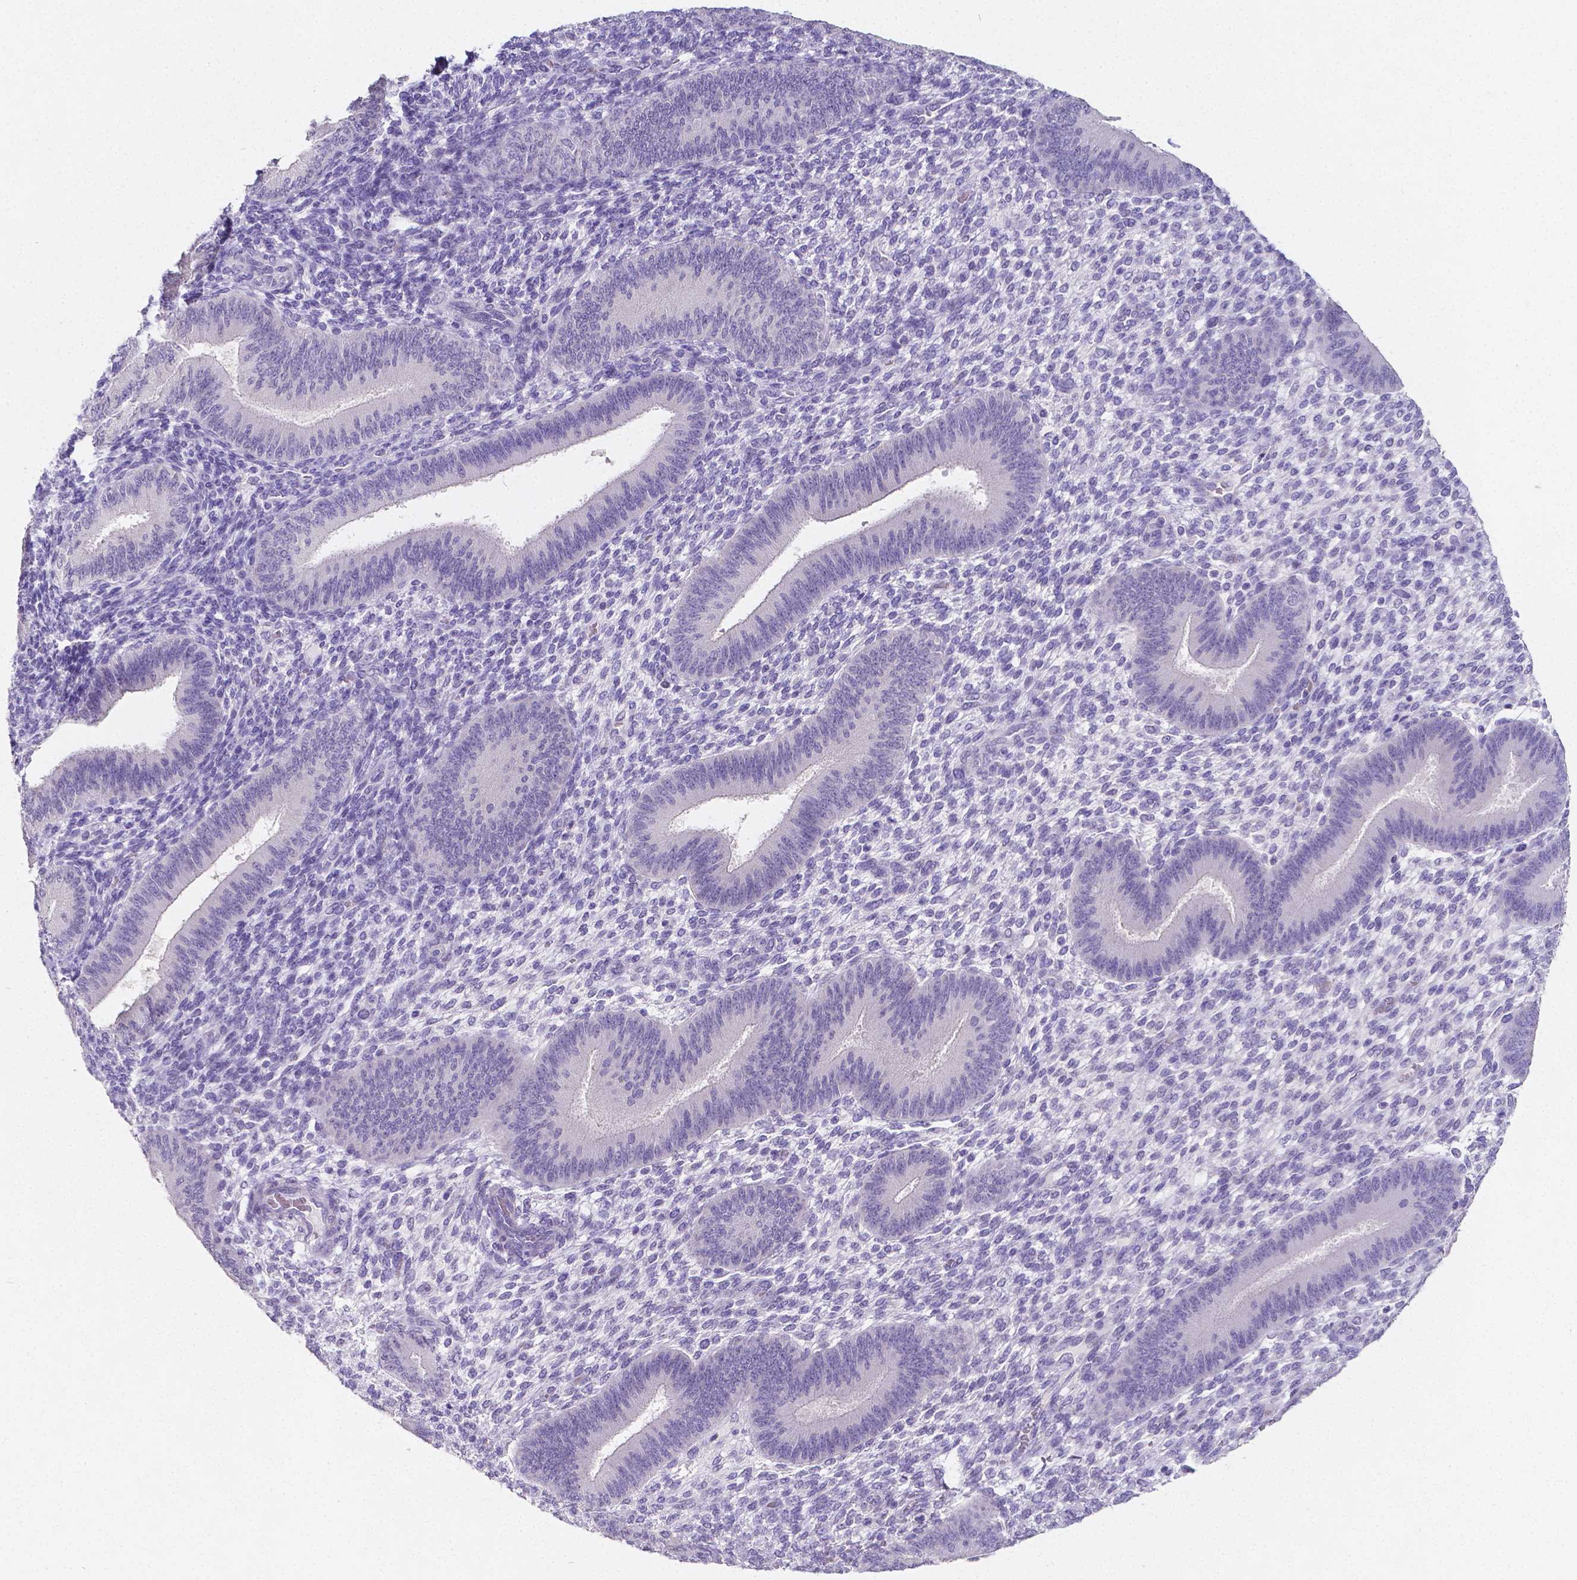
{"staining": {"intensity": "negative", "quantity": "none", "location": "none"}, "tissue": "endometrium", "cell_type": "Cells in endometrial stroma", "image_type": "normal", "snomed": [{"axis": "morphology", "description": "Normal tissue, NOS"}, {"axis": "topography", "description": "Endometrium"}], "caption": "This histopathology image is of normal endometrium stained with IHC to label a protein in brown with the nuclei are counter-stained blue. There is no staining in cells in endometrial stroma. Nuclei are stained in blue.", "gene": "SATB2", "patient": {"sex": "female", "age": 39}}